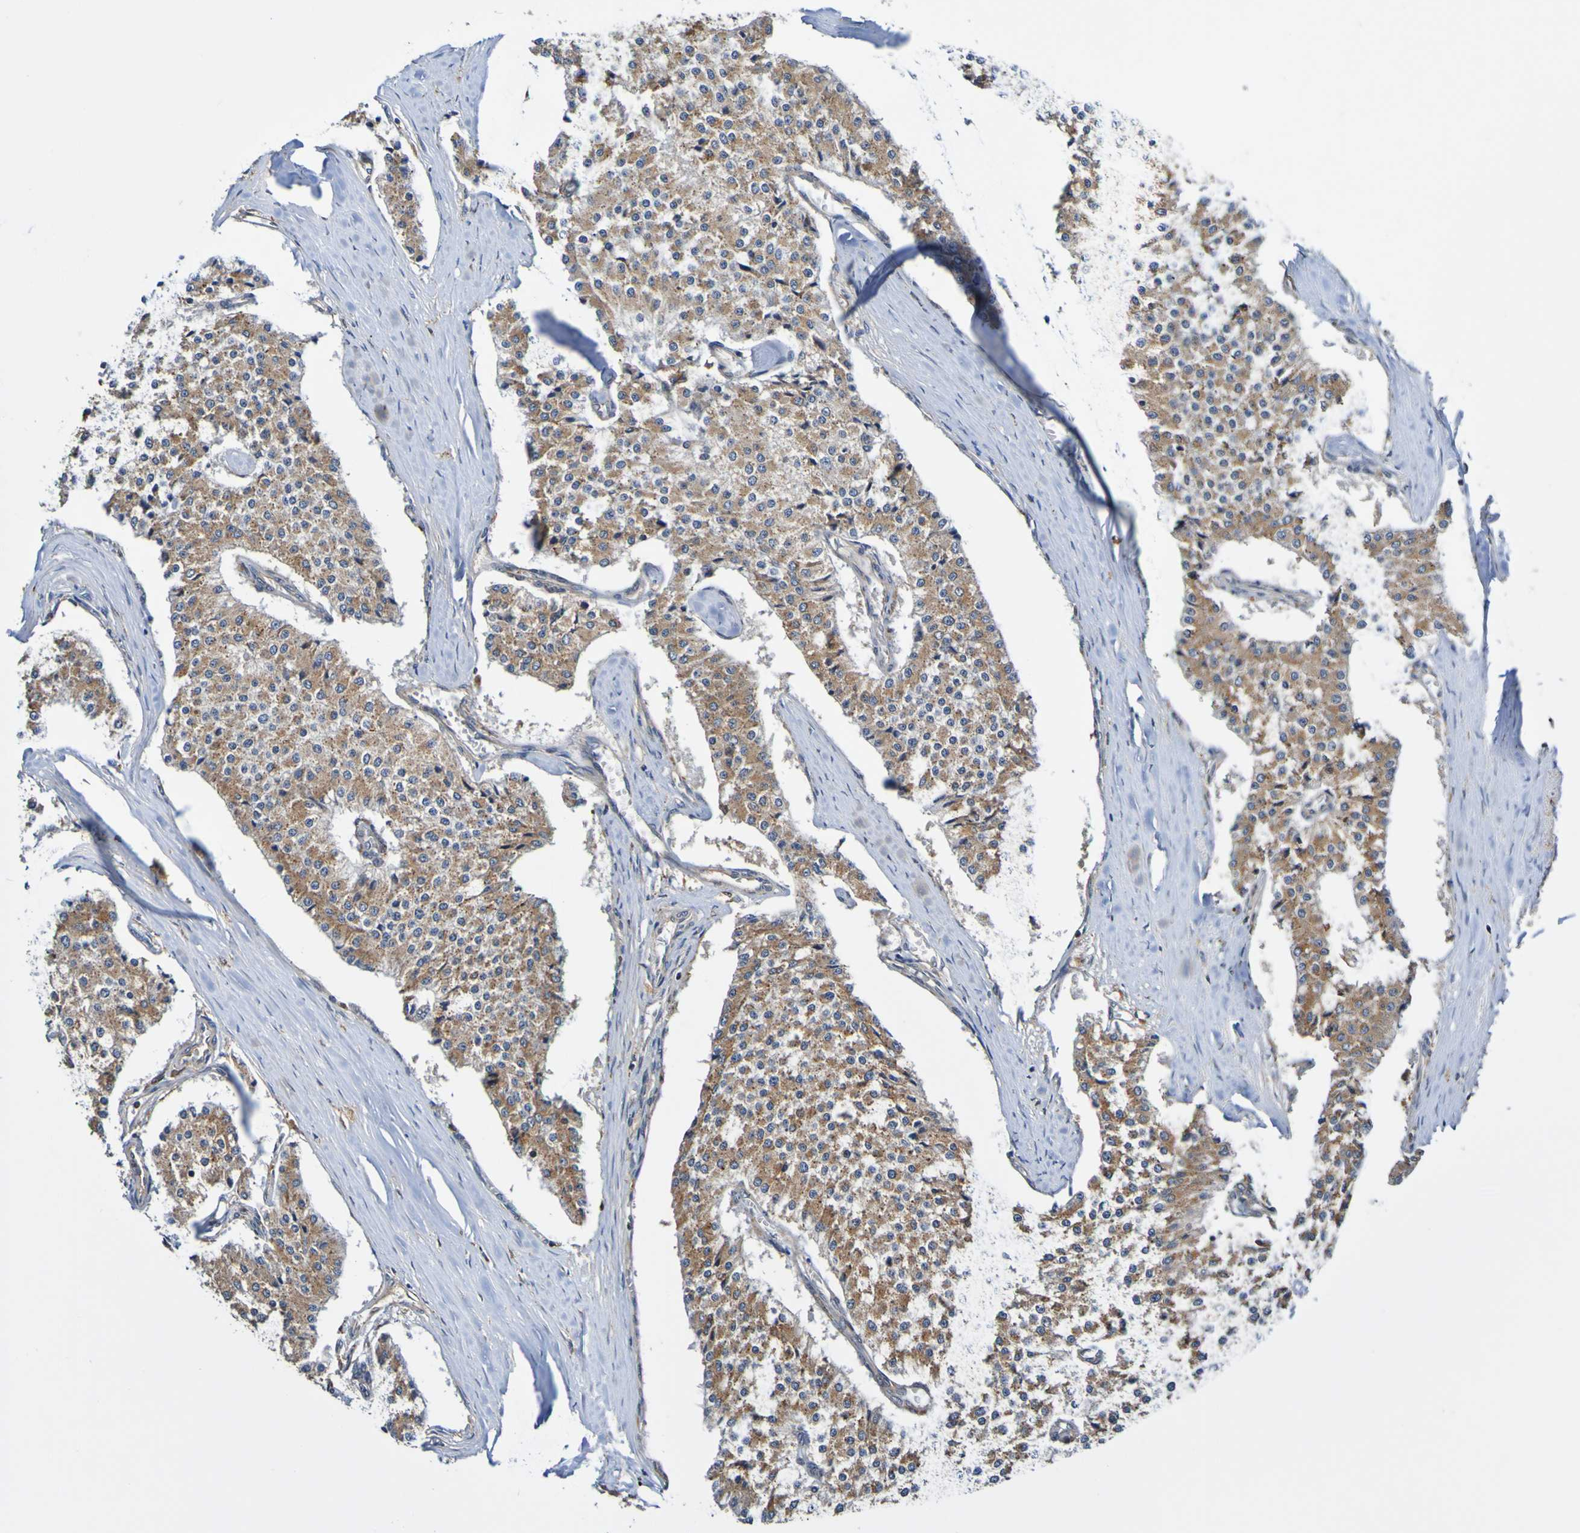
{"staining": {"intensity": "moderate", "quantity": ">75%", "location": "cytoplasmic/membranous"}, "tissue": "carcinoid", "cell_type": "Tumor cells", "image_type": "cancer", "snomed": [{"axis": "morphology", "description": "Carcinoid, malignant, NOS"}, {"axis": "topography", "description": "Colon"}], "caption": "Approximately >75% of tumor cells in human carcinoid (malignant) exhibit moderate cytoplasmic/membranous protein positivity as visualized by brown immunohistochemical staining.", "gene": "METAP2", "patient": {"sex": "female", "age": 52}}